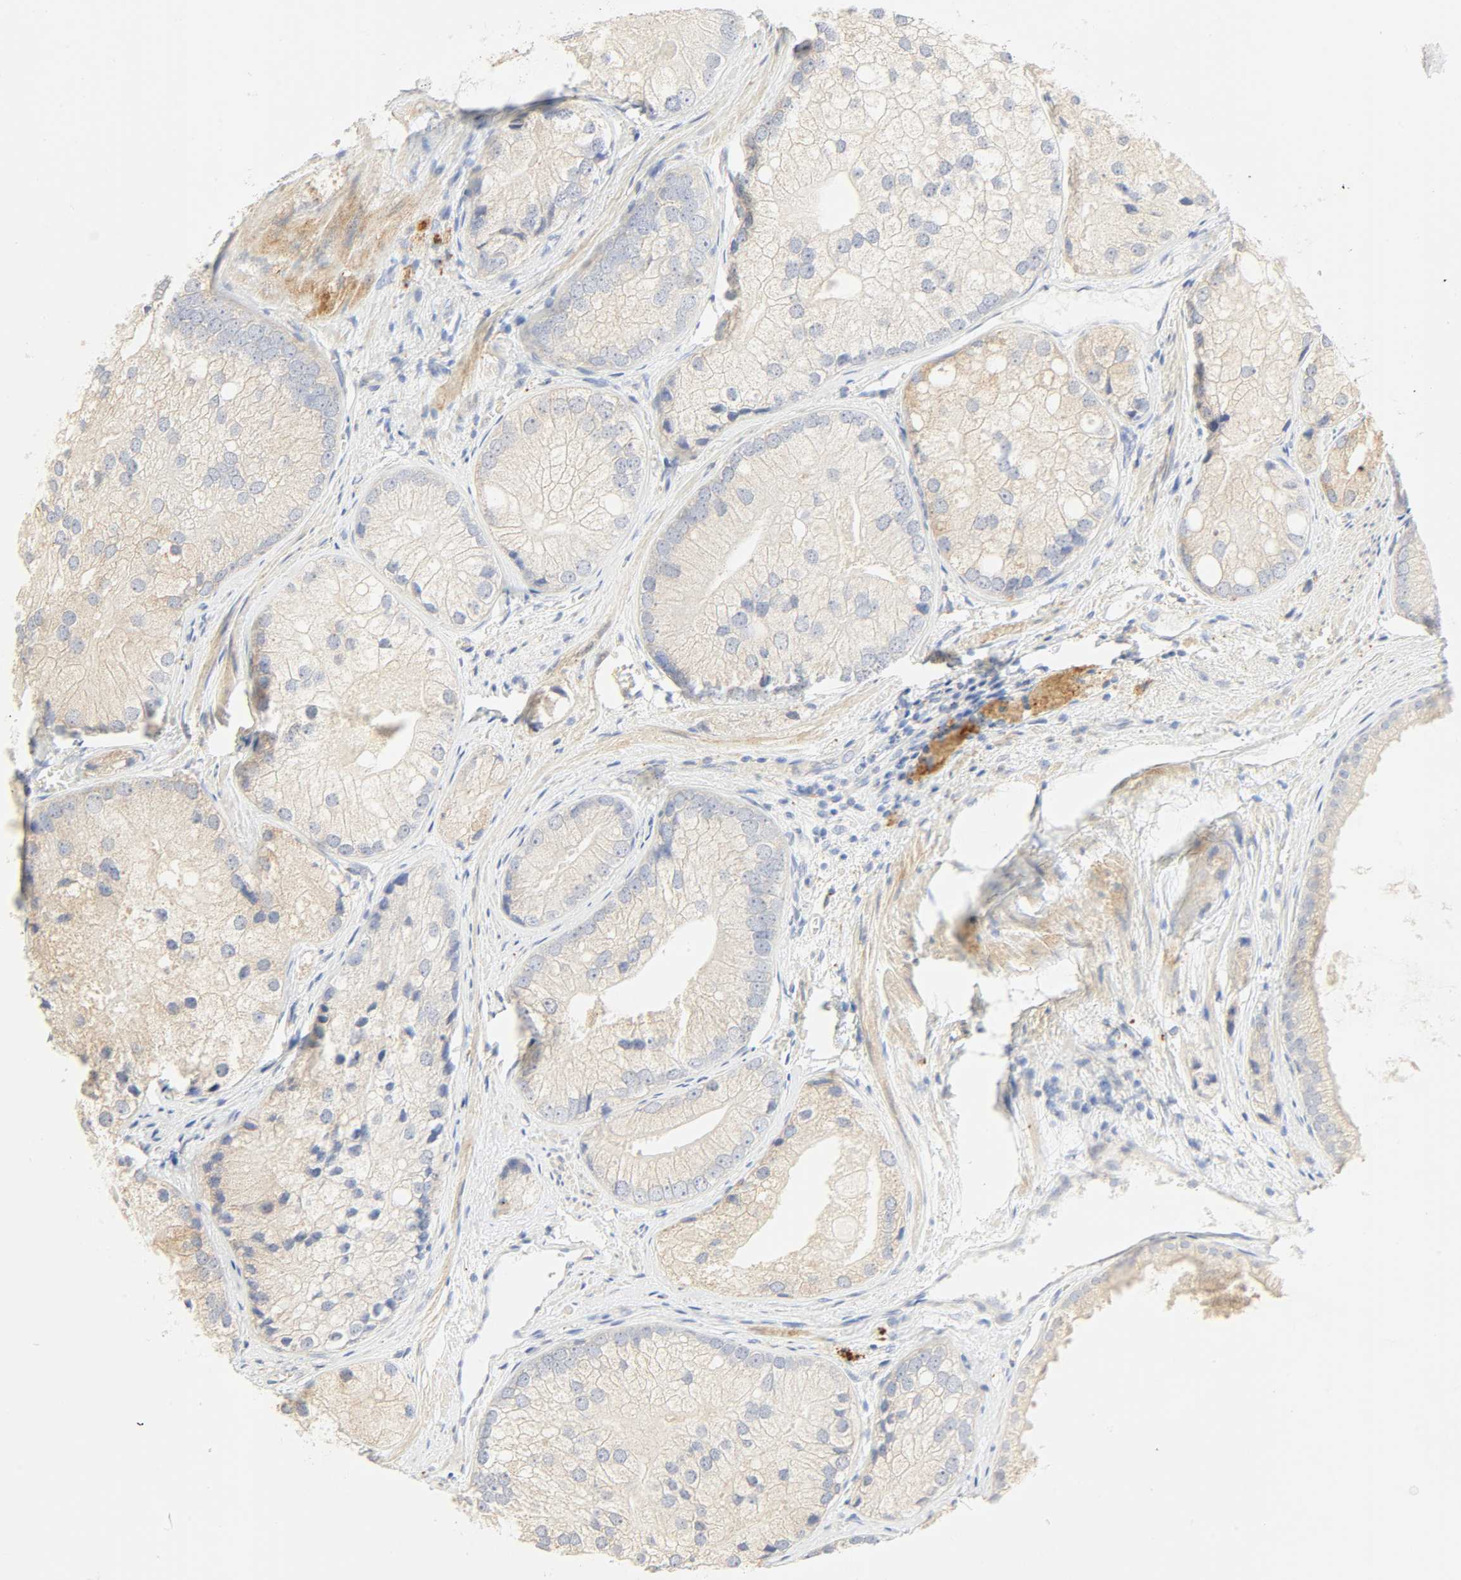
{"staining": {"intensity": "weak", "quantity": "<25%", "location": "cytoplasmic/membranous"}, "tissue": "prostate cancer", "cell_type": "Tumor cells", "image_type": "cancer", "snomed": [{"axis": "morphology", "description": "Adenocarcinoma, Low grade"}, {"axis": "topography", "description": "Prostate"}], "caption": "A micrograph of prostate adenocarcinoma (low-grade) stained for a protein demonstrates no brown staining in tumor cells. (DAB (3,3'-diaminobenzidine) IHC, high magnification).", "gene": "CAMK2A", "patient": {"sex": "male", "age": 69}}